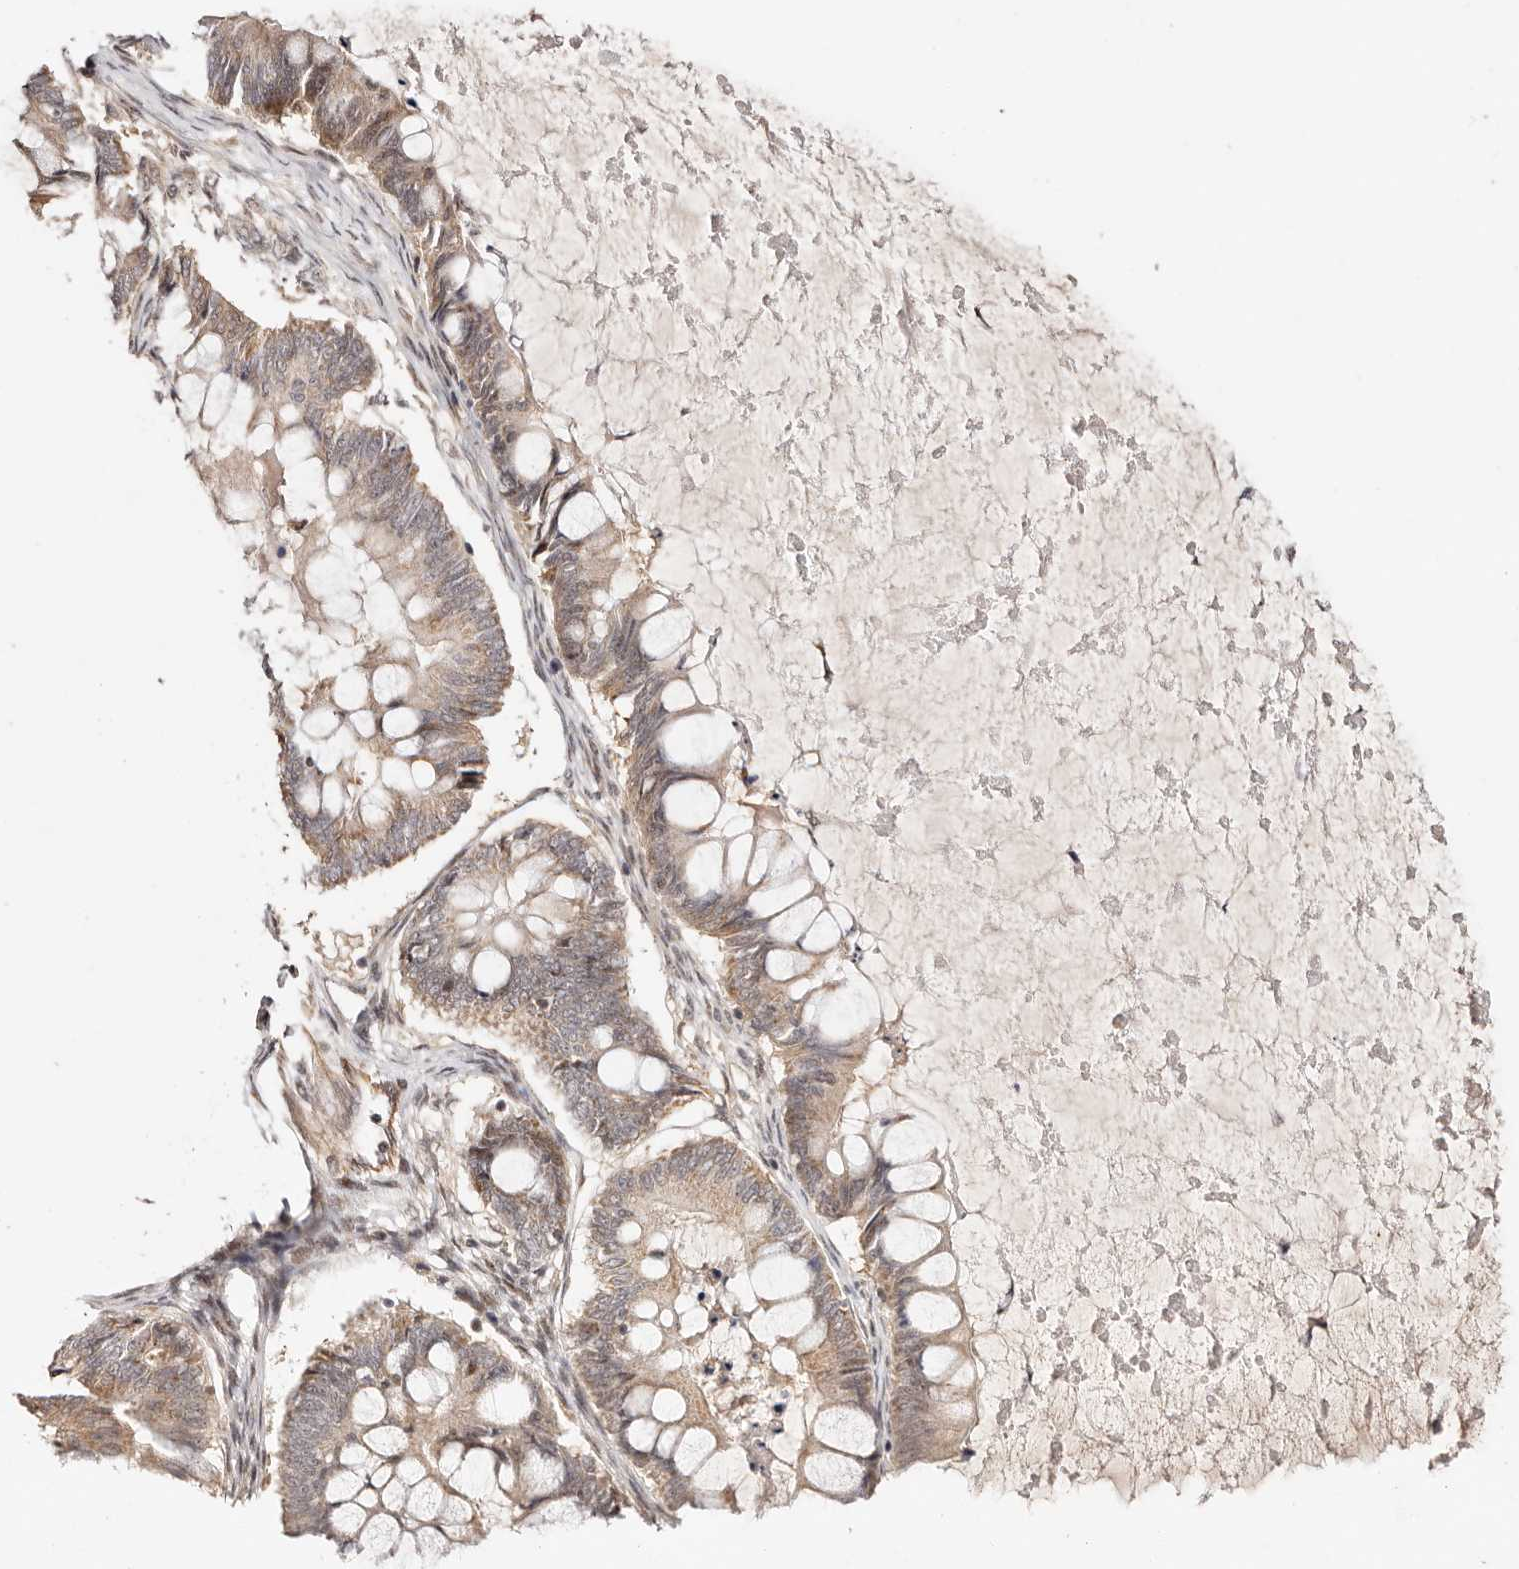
{"staining": {"intensity": "weak", "quantity": ">75%", "location": "cytoplasmic/membranous"}, "tissue": "ovarian cancer", "cell_type": "Tumor cells", "image_type": "cancer", "snomed": [{"axis": "morphology", "description": "Cystadenocarcinoma, mucinous, NOS"}, {"axis": "topography", "description": "Ovary"}], "caption": "Protein expression analysis of ovarian mucinous cystadenocarcinoma shows weak cytoplasmic/membranous expression in approximately >75% of tumor cells. Immunohistochemistry stains the protein in brown and the nuclei are stained blue.", "gene": "WRN", "patient": {"sex": "female", "age": 61}}